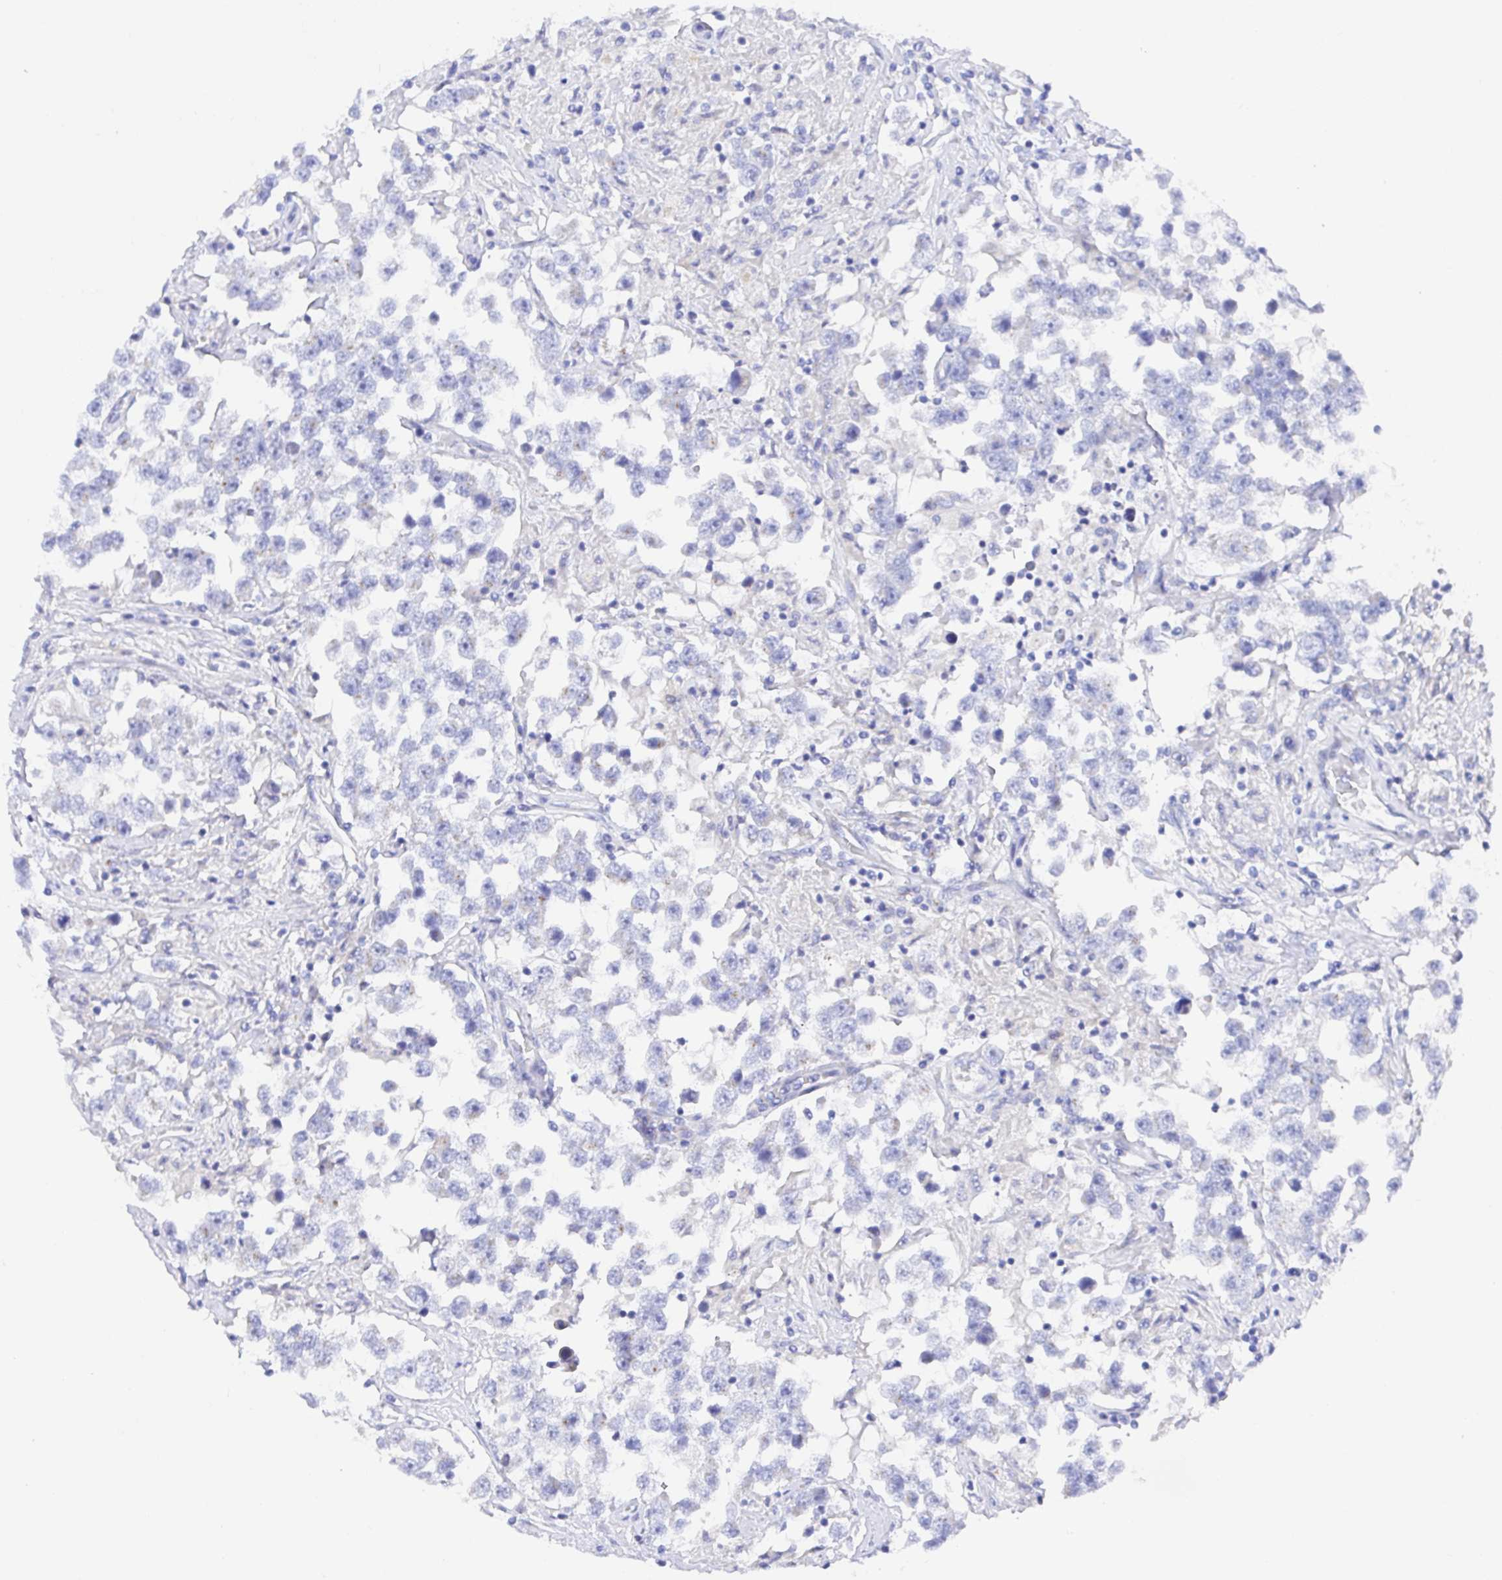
{"staining": {"intensity": "negative", "quantity": "none", "location": "none"}, "tissue": "testis cancer", "cell_type": "Tumor cells", "image_type": "cancer", "snomed": [{"axis": "morphology", "description": "Seminoma, NOS"}, {"axis": "topography", "description": "Testis"}], "caption": "Immunohistochemistry (IHC) of seminoma (testis) demonstrates no expression in tumor cells.", "gene": "GOLGA1", "patient": {"sex": "male", "age": 46}}